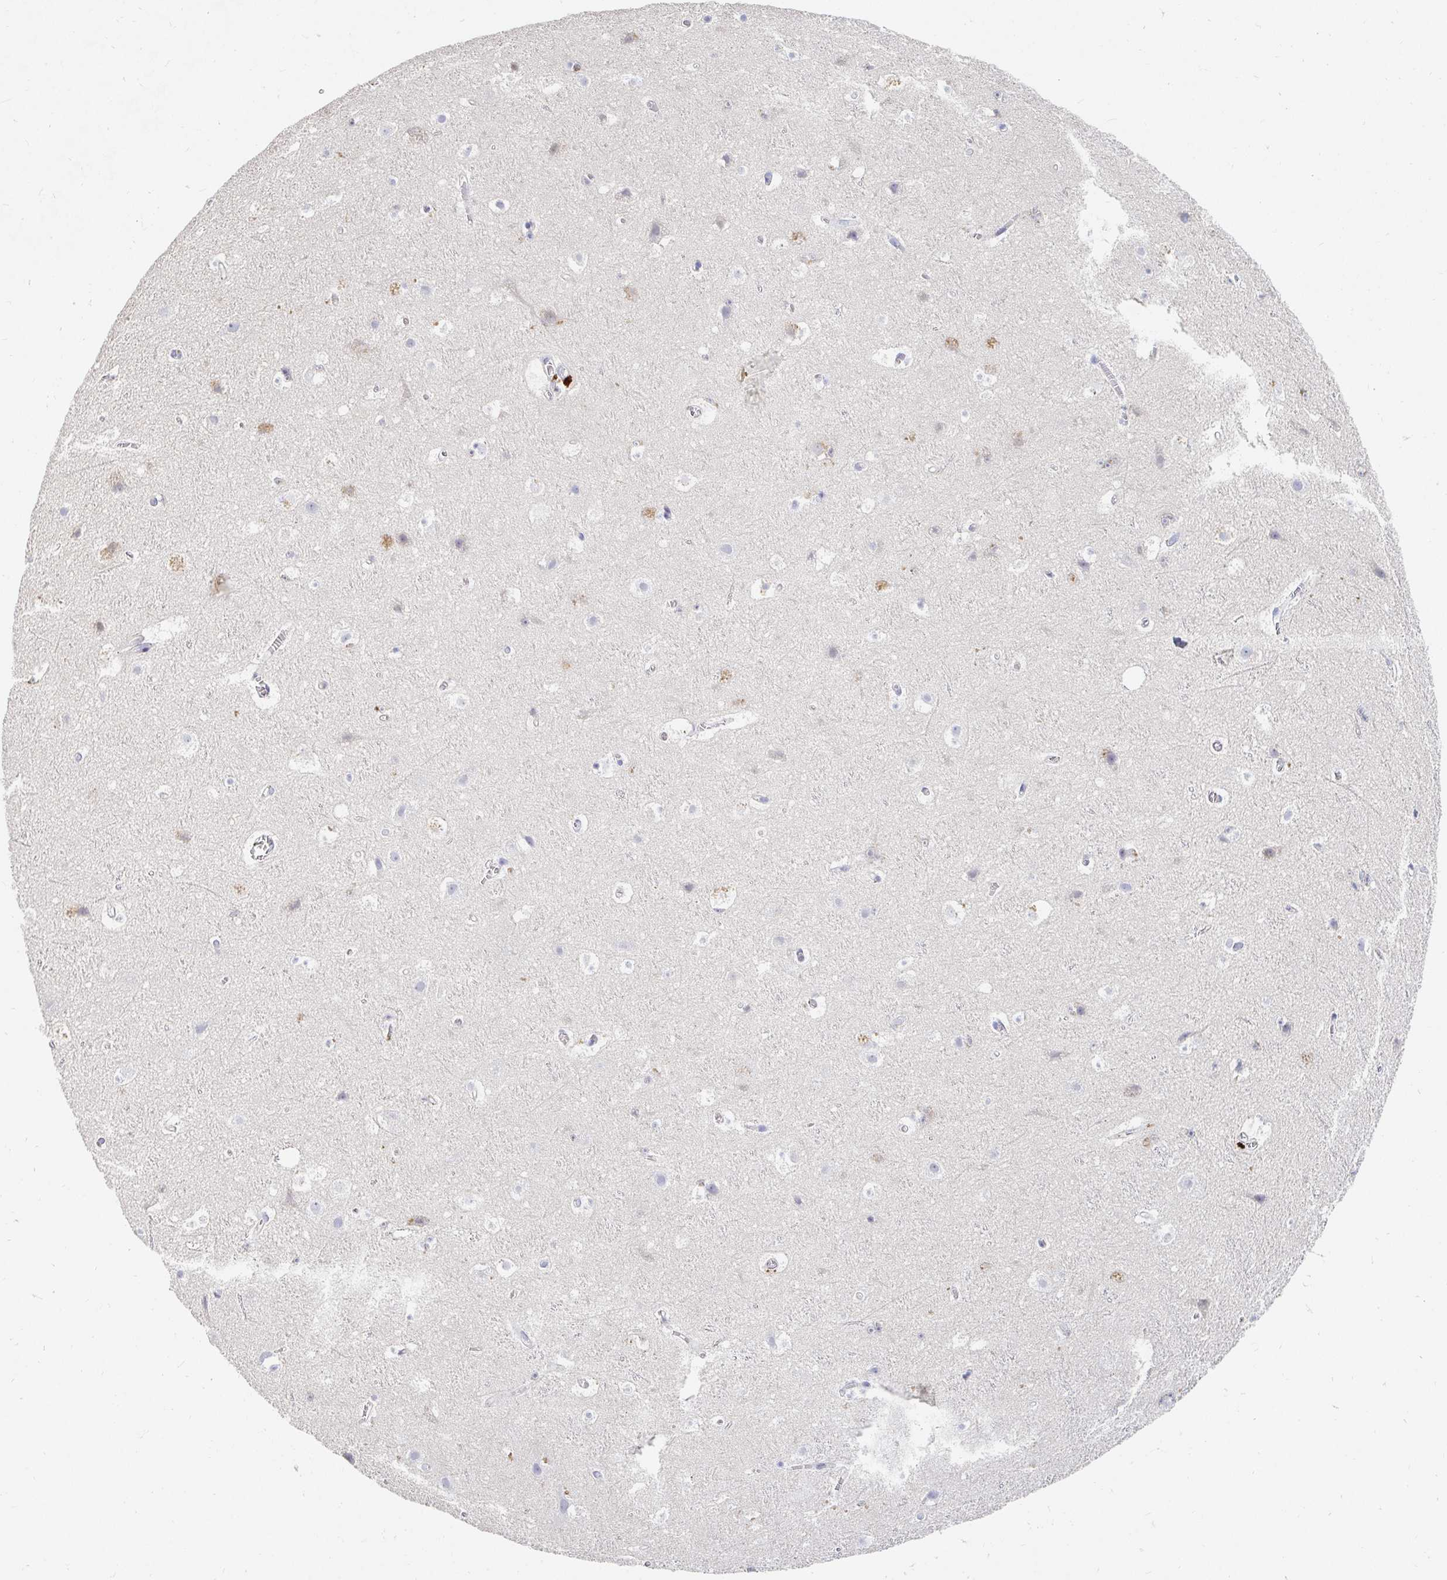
{"staining": {"intensity": "negative", "quantity": "none", "location": "none"}, "tissue": "cerebral cortex", "cell_type": "Endothelial cells", "image_type": "normal", "snomed": [{"axis": "morphology", "description": "Normal tissue, NOS"}, {"axis": "topography", "description": "Cerebral cortex"}], "caption": "High power microscopy photomicrograph of an IHC micrograph of benign cerebral cortex, revealing no significant expression in endothelial cells.", "gene": "NME9", "patient": {"sex": "female", "age": 42}}